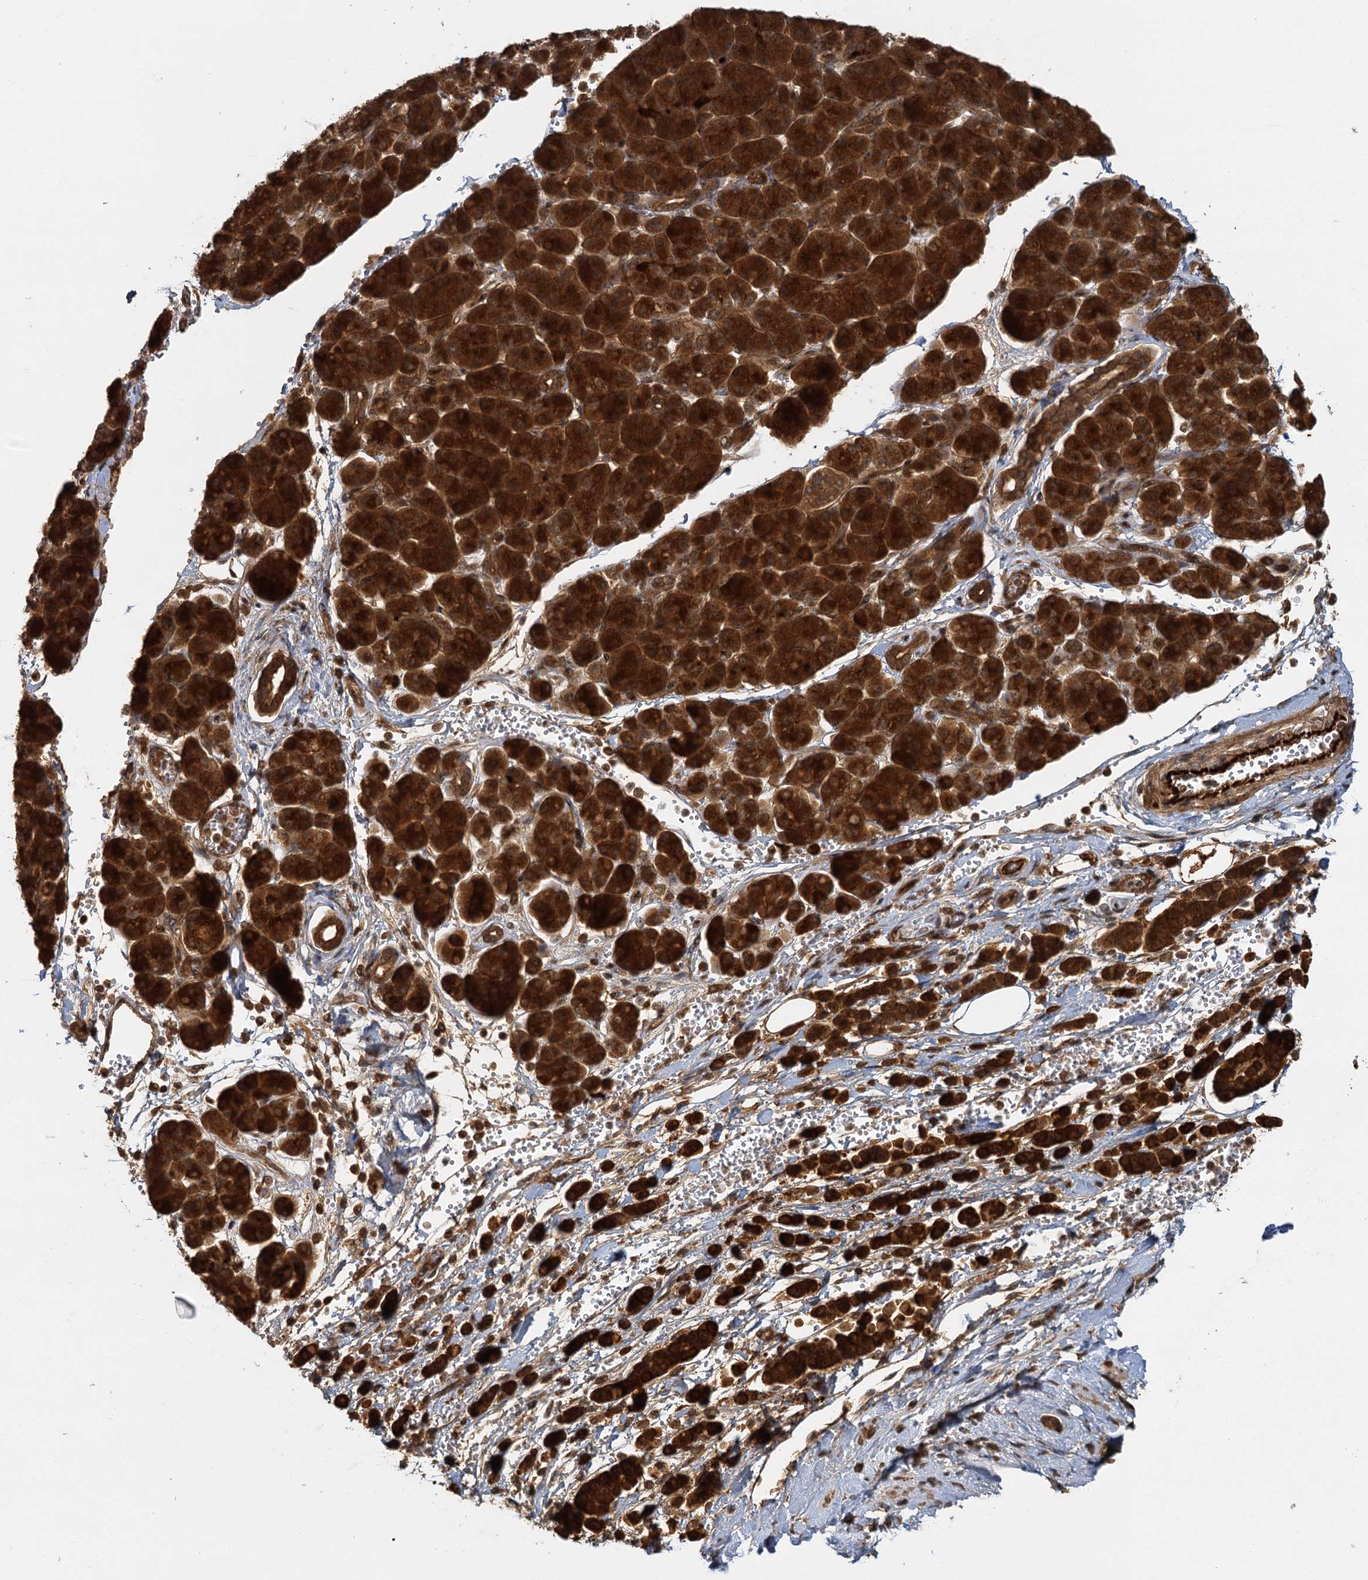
{"staining": {"intensity": "strong", "quantity": ">75%", "location": "cytoplasmic/membranous"}, "tissue": "pancreatic cancer", "cell_type": "Tumor cells", "image_type": "cancer", "snomed": [{"axis": "morphology", "description": "Normal tissue, NOS"}, {"axis": "morphology", "description": "Adenocarcinoma, NOS"}, {"axis": "topography", "description": "Pancreas"}], "caption": "Immunohistochemistry of adenocarcinoma (pancreatic) exhibits high levels of strong cytoplasmic/membranous positivity in approximately >75% of tumor cells. (DAB (3,3'-diaminobenzidine) IHC with brightfield microscopy, high magnification).", "gene": "ZNF549", "patient": {"sex": "female", "age": 64}}